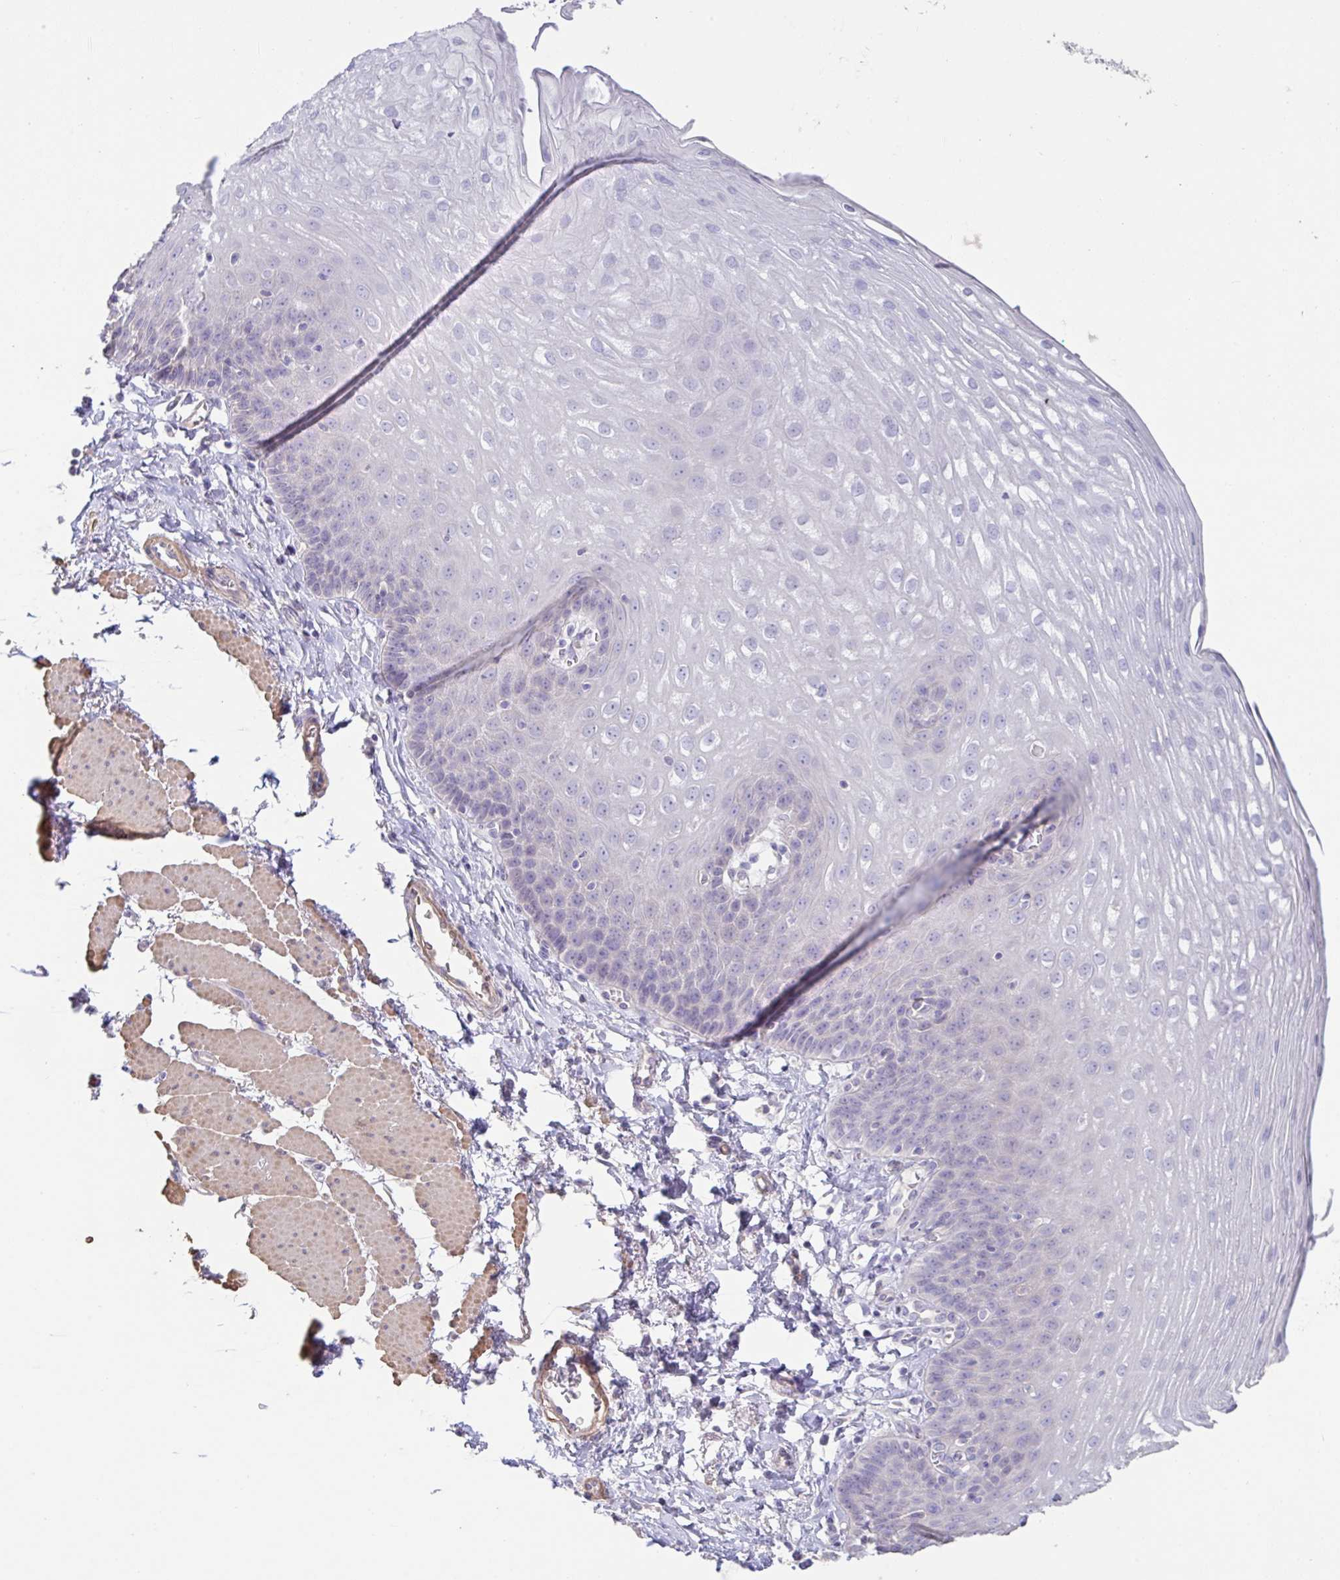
{"staining": {"intensity": "negative", "quantity": "none", "location": "none"}, "tissue": "esophagus", "cell_type": "Squamous epithelial cells", "image_type": "normal", "snomed": [{"axis": "morphology", "description": "Normal tissue, NOS"}, {"axis": "topography", "description": "Esophagus"}], "caption": "High power microscopy photomicrograph of an IHC histopathology image of normal esophagus, revealing no significant expression in squamous epithelial cells. (Stains: DAB (3,3'-diaminobenzidine) IHC with hematoxylin counter stain, Microscopy: brightfield microscopy at high magnification).", "gene": "PYGM", "patient": {"sex": "female", "age": 81}}